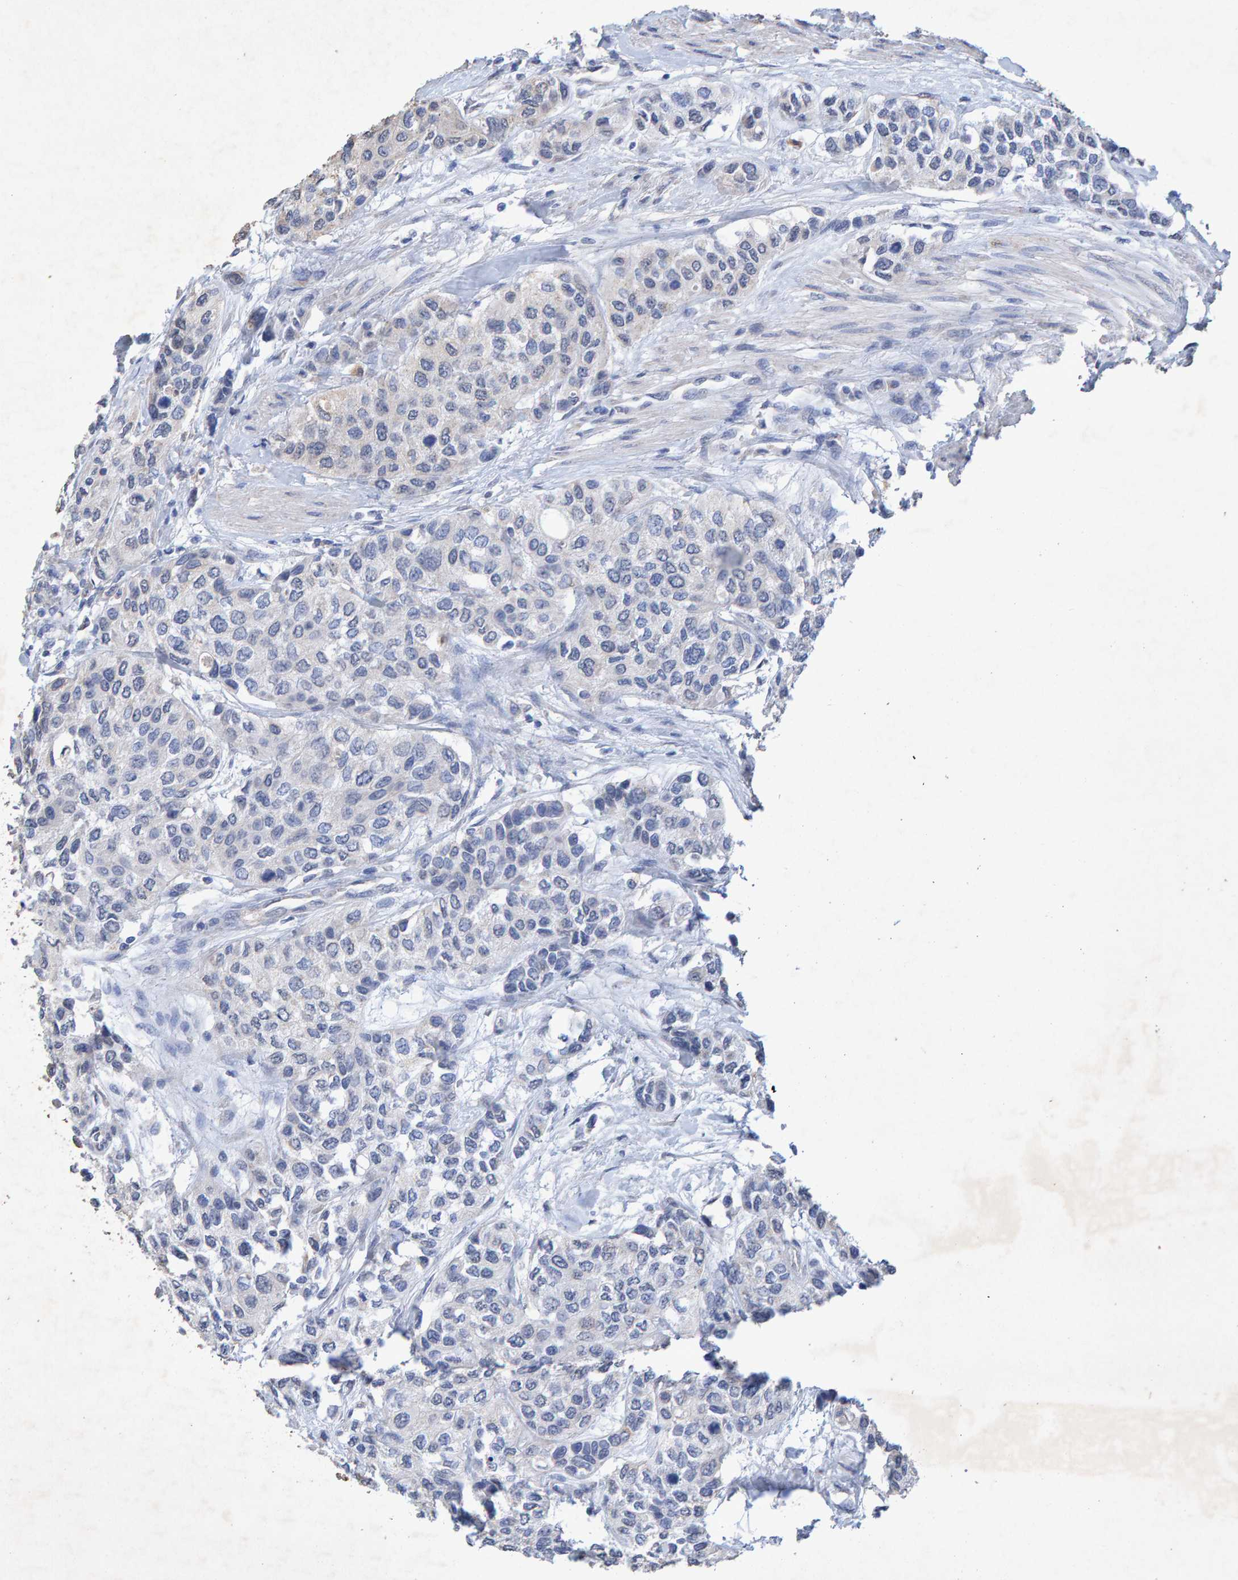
{"staining": {"intensity": "negative", "quantity": "none", "location": "none"}, "tissue": "urothelial cancer", "cell_type": "Tumor cells", "image_type": "cancer", "snomed": [{"axis": "morphology", "description": "Urothelial carcinoma, High grade"}, {"axis": "topography", "description": "Urinary bladder"}], "caption": "An image of human urothelial cancer is negative for staining in tumor cells.", "gene": "CTH", "patient": {"sex": "female", "age": 56}}